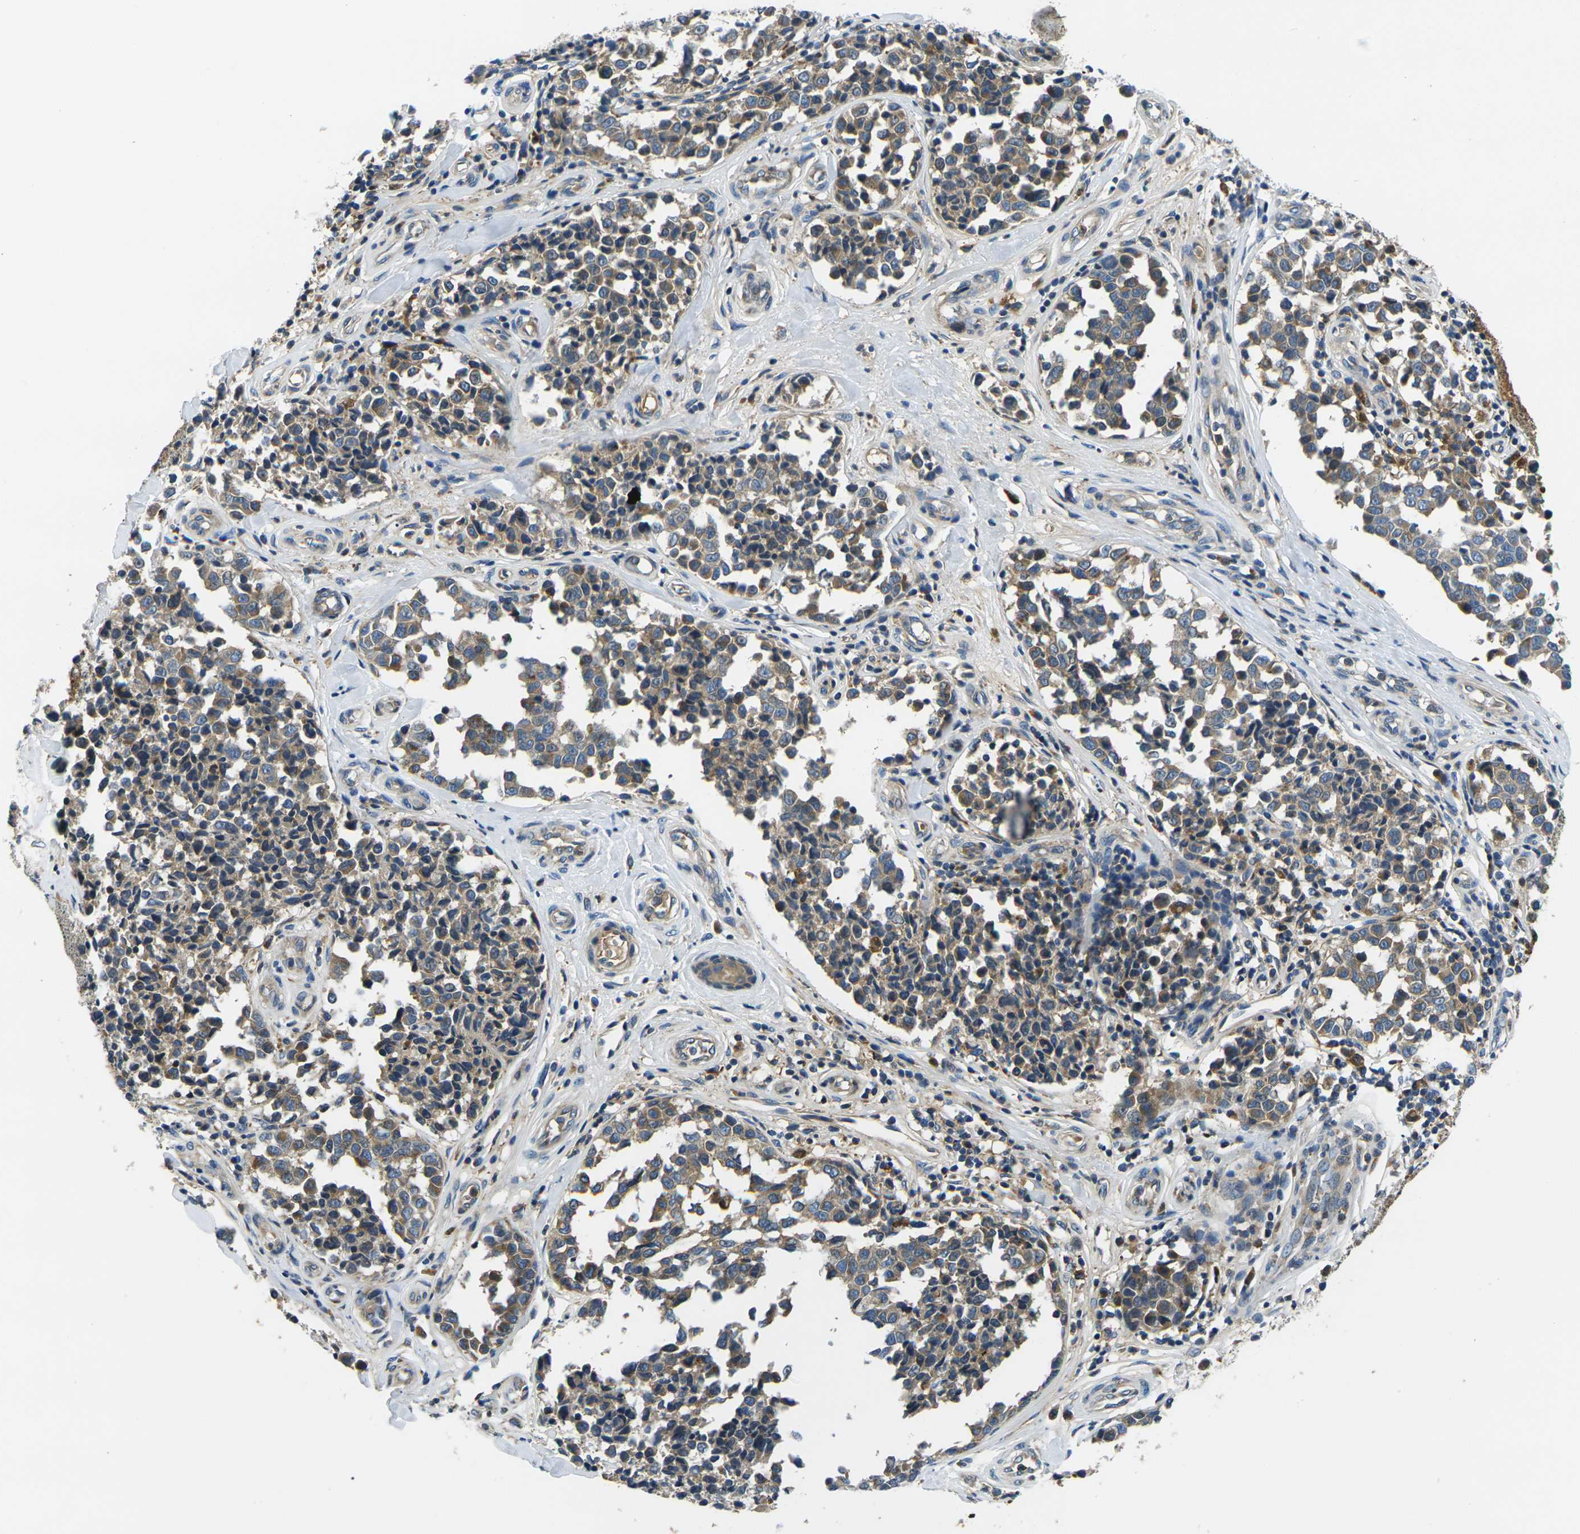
{"staining": {"intensity": "moderate", "quantity": ">75%", "location": "cytoplasmic/membranous"}, "tissue": "melanoma", "cell_type": "Tumor cells", "image_type": "cancer", "snomed": [{"axis": "morphology", "description": "Malignant melanoma, NOS"}, {"axis": "topography", "description": "Skin"}], "caption": "A micrograph of melanoma stained for a protein shows moderate cytoplasmic/membranous brown staining in tumor cells. The staining is performed using DAB (3,3'-diaminobenzidine) brown chromogen to label protein expression. The nuclei are counter-stained blue using hematoxylin.", "gene": "RAB1B", "patient": {"sex": "female", "age": 64}}